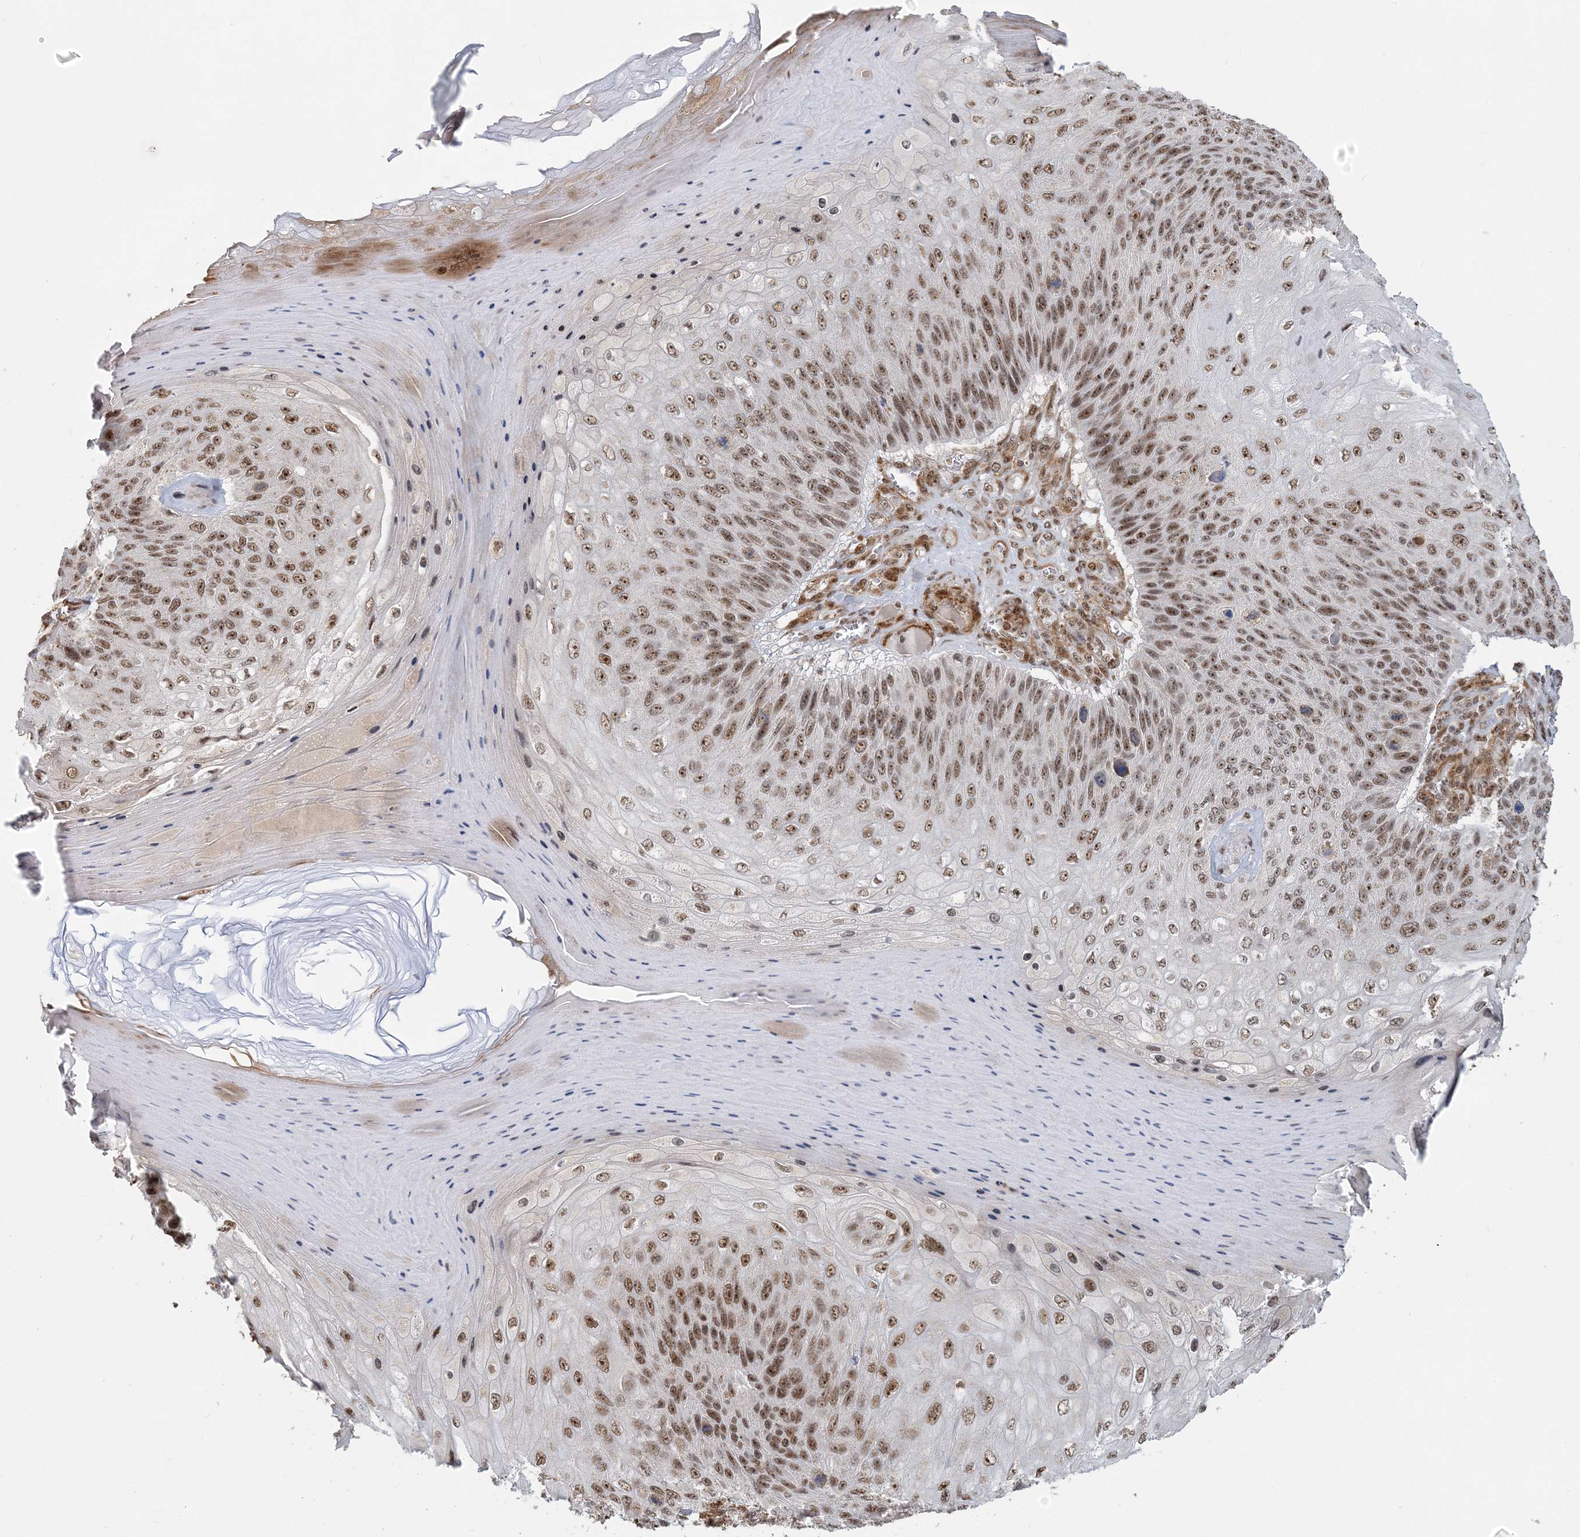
{"staining": {"intensity": "moderate", "quantity": ">75%", "location": "nuclear"}, "tissue": "skin cancer", "cell_type": "Tumor cells", "image_type": "cancer", "snomed": [{"axis": "morphology", "description": "Squamous cell carcinoma, NOS"}, {"axis": "topography", "description": "Skin"}], "caption": "Skin cancer (squamous cell carcinoma) stained with a brown dye reveals moderate nuclear positive positivity in approximately >75% of tumor cells.", "gene": "PLRG1", "patient": {"sex": "female", "age": 88}}